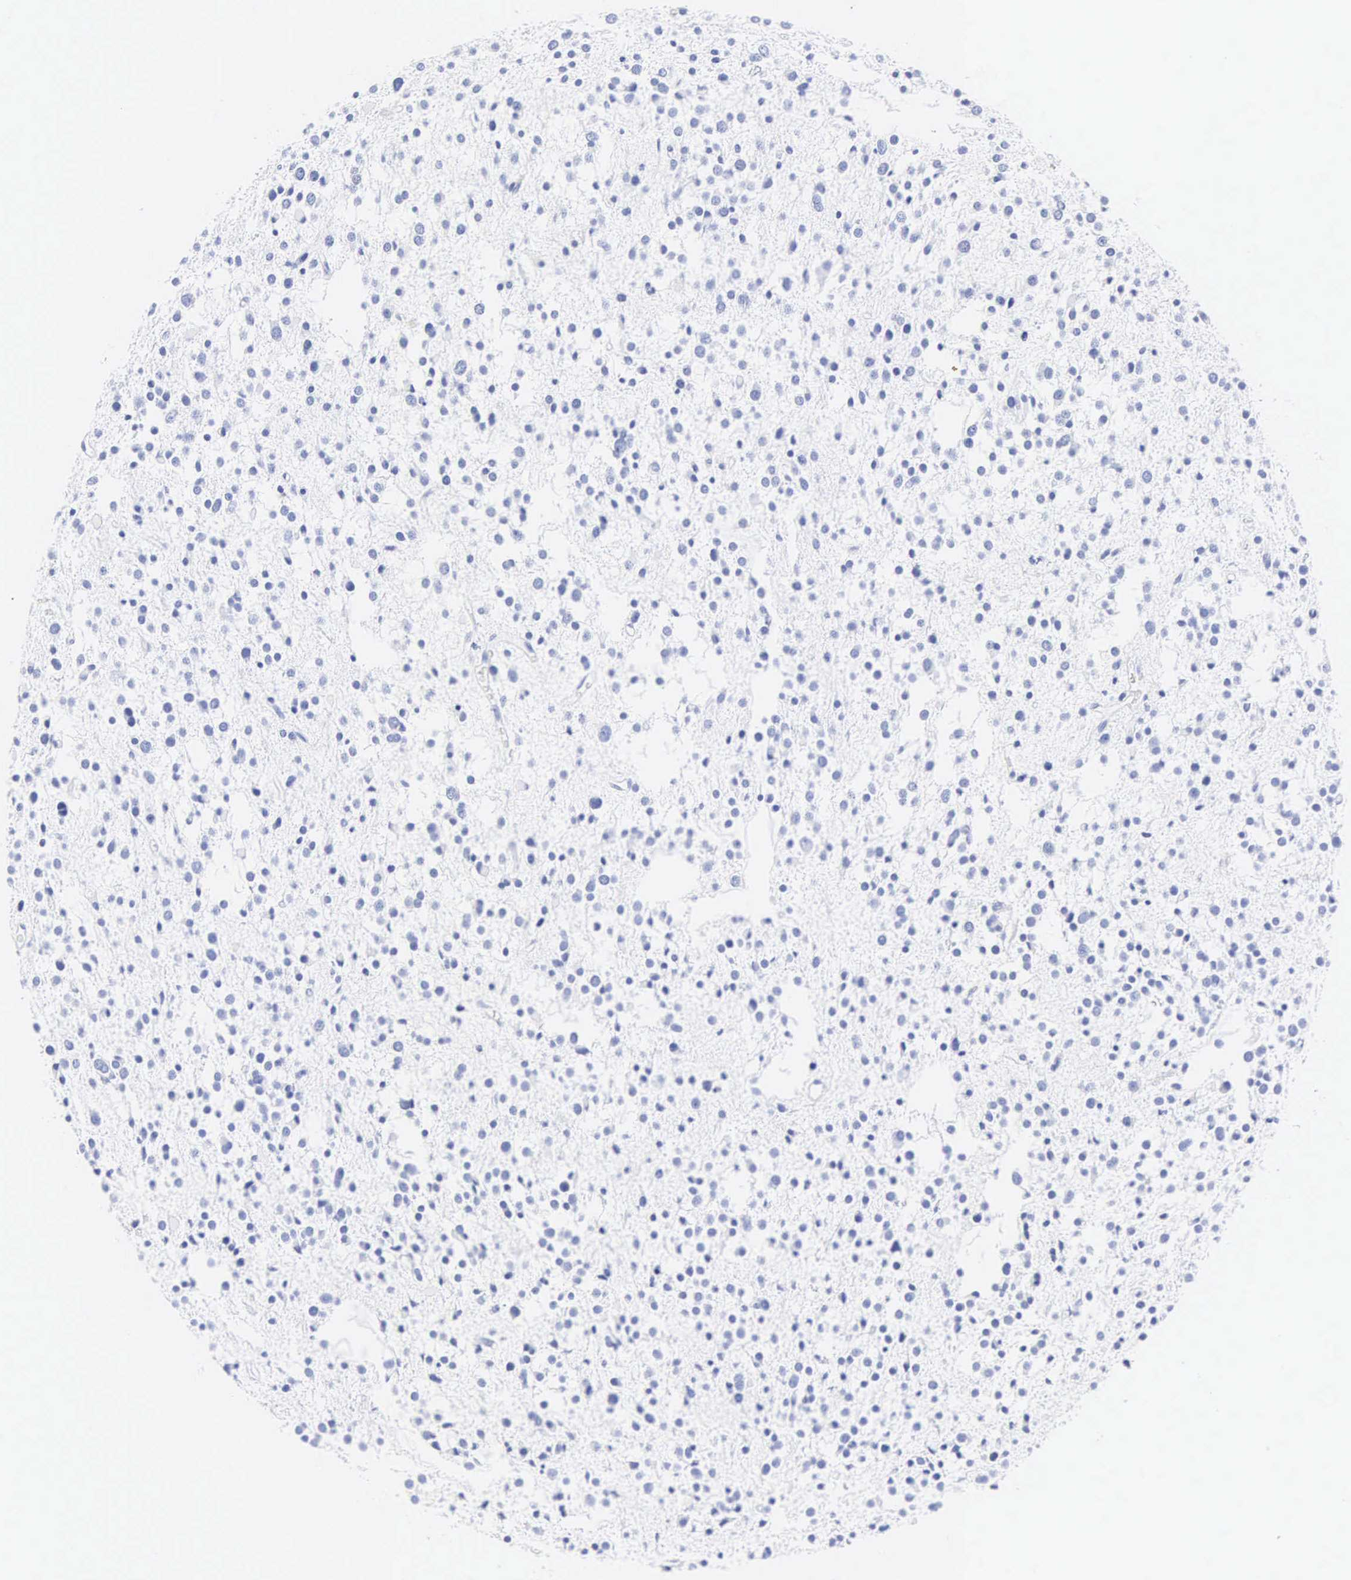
{"staining": {"intensity": "negative", "quantity": "none", "location": "none"}, "tissue": "glioma", "cell_type": "Tumor cells", "image_type": "cancer", "snomed": [{"axis": "morphology", "description": "Glioma, malignant, Low grade"}, {"axis": "topography", "description": "Brain"}], "caption": "High power microscopy photomicrograph of an immunohistochemistry (IHC) histopathology image of malignant glioma (low-grade), revealing no significant positivity in tumor cells.", "gene": "INS", "patient": {"sex": "female", "age": 36}}